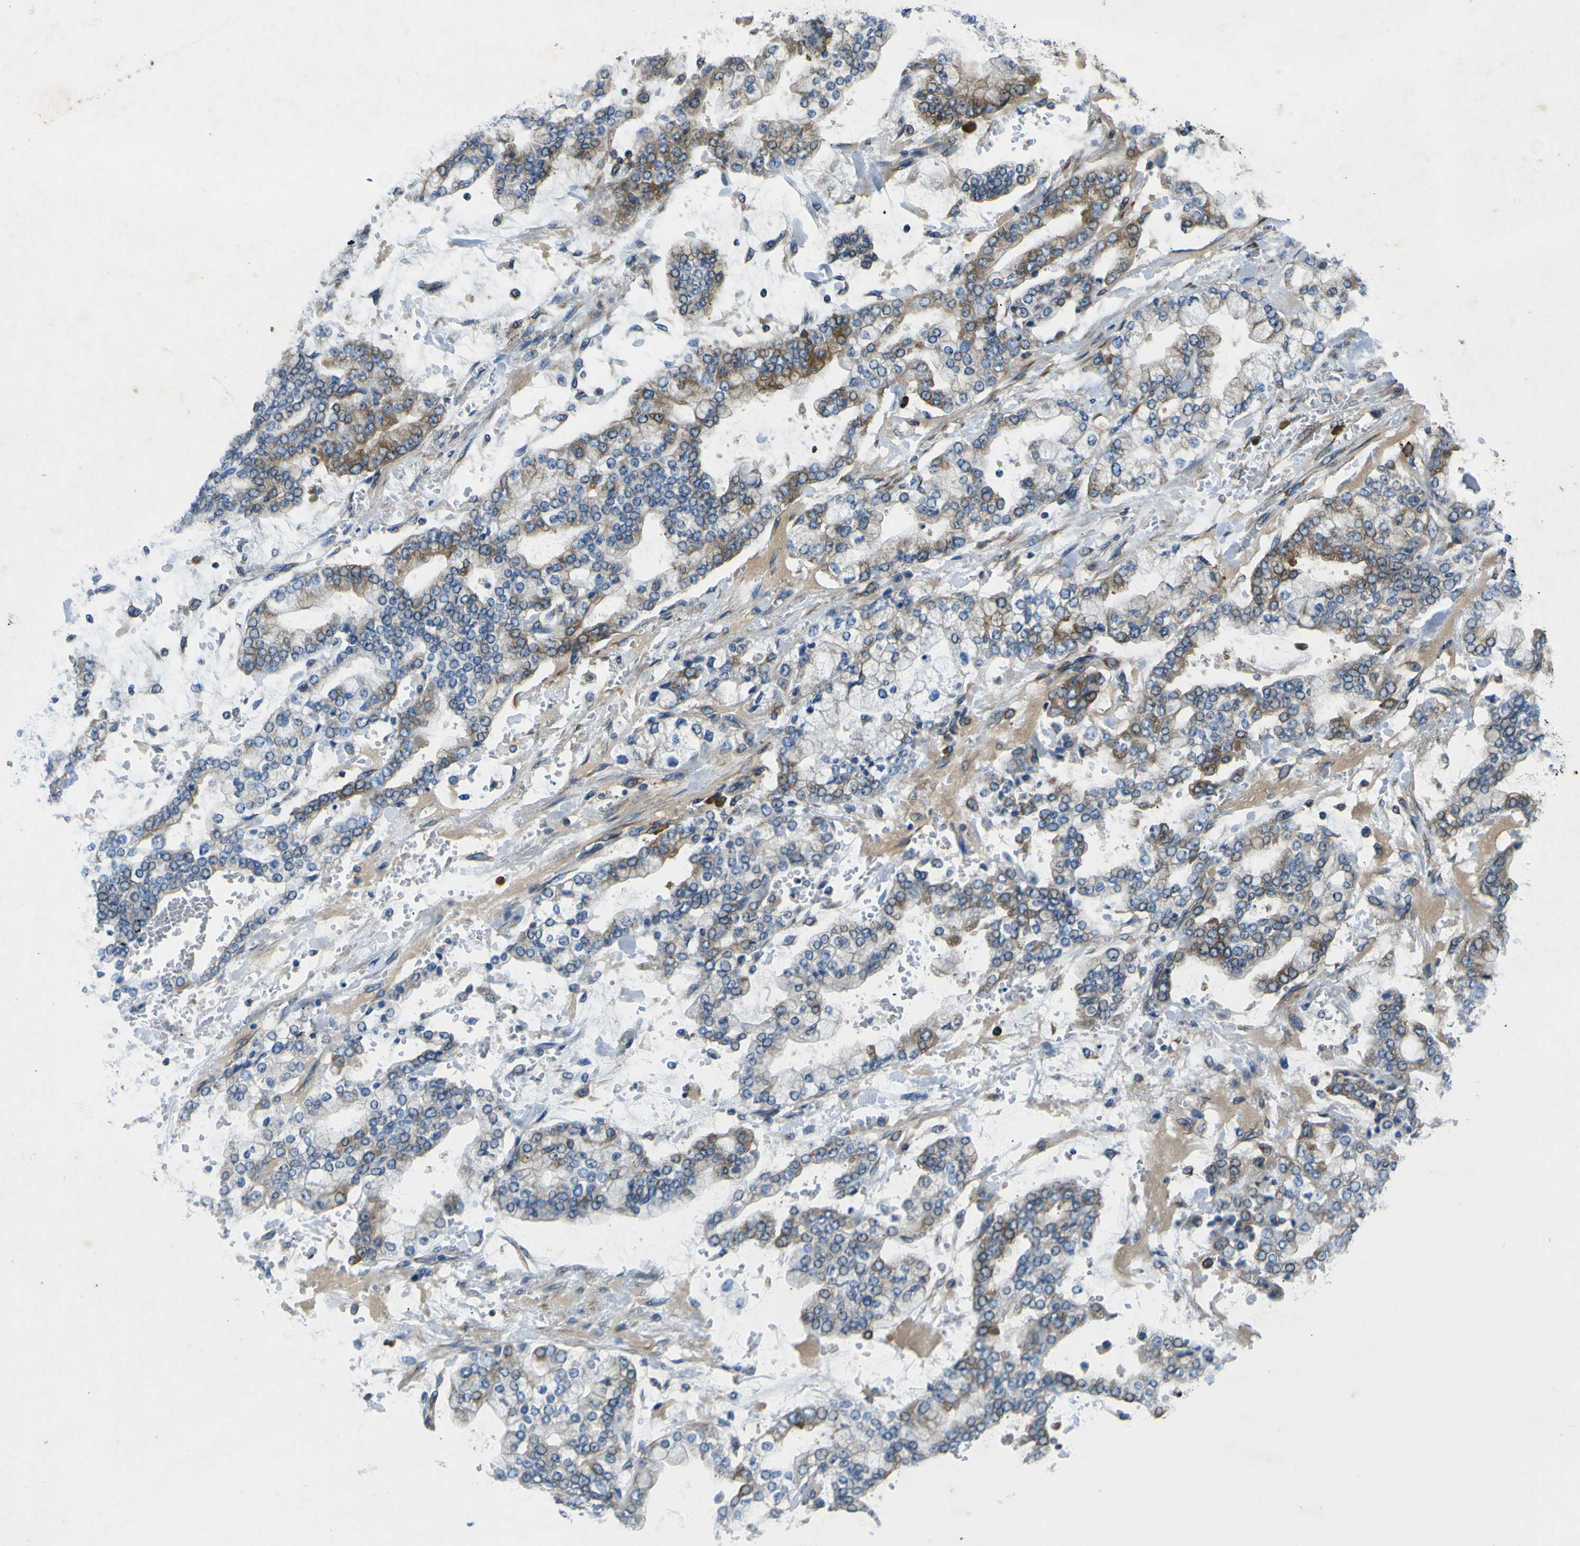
{"staining": {"intensity": "moderate", "quantity": "<25%", "location": "cytoplasmic/membranous"}, "tissue": "stomach cancer", "cell_type": "Tumor cells", "image_type": "cancer", "snomed": [{"axis": "morphology", "description": "Normal tissue, NOS"}, {"axis": "morphology", "description": "Adenocarcinoma, NOS"}, {"axis": "topography", "description": "Stomach, upper"}, {"axis": "topography", "description": "Stomach"}], "caption": "Stomach adenocarcinoma tissue exhibits moderate cytoplasmic/membranous staining in approximately <25% of tumor cells Nuclei are stained in blue.", "gene": "RPSA", "patient": {"sex": "male", "age": 76}}